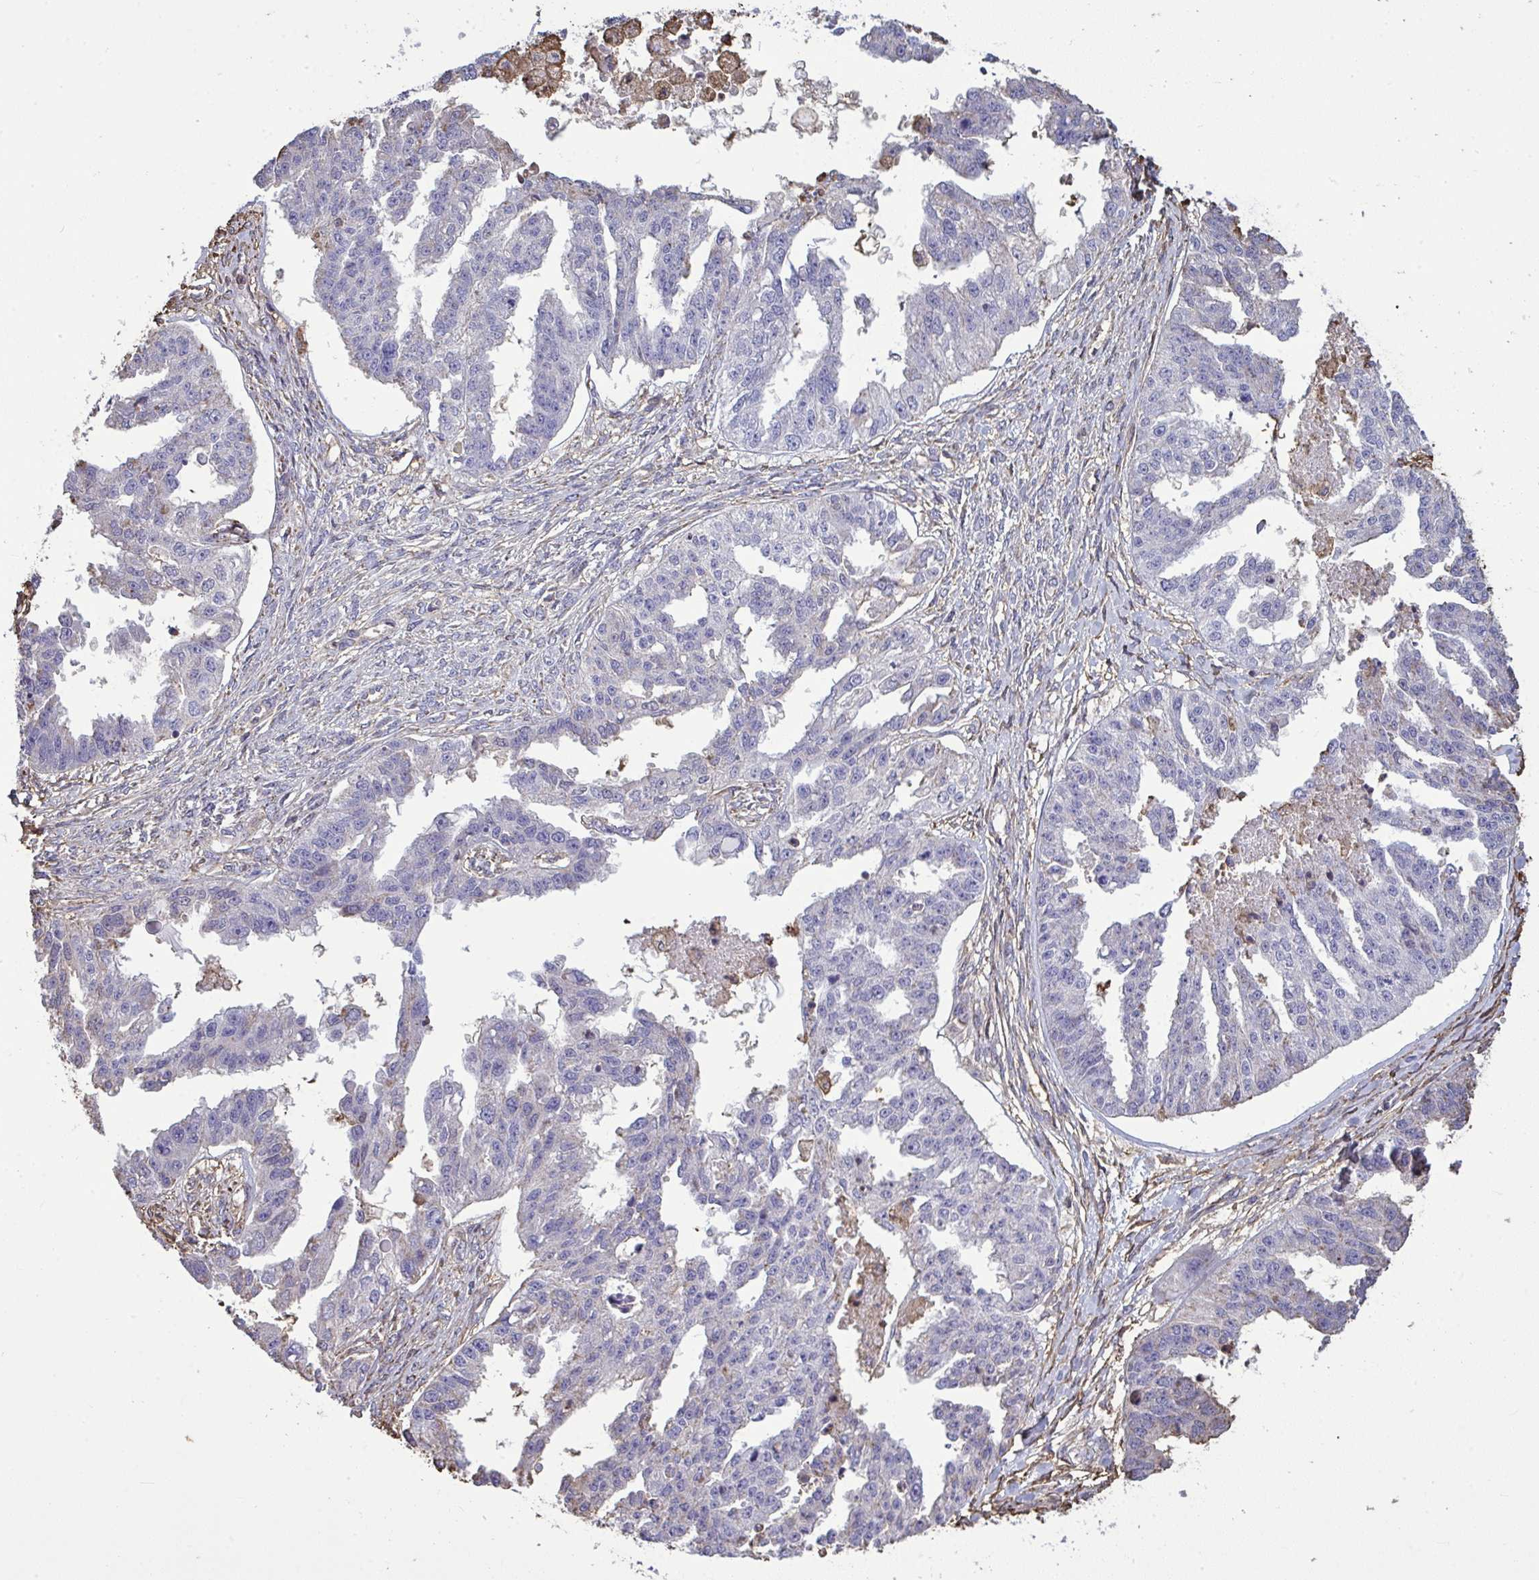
{"staining": {"intensity": "negative", "quantity": "none", "location": "none"}, "tissue": "ovarian cancer", "cell_type": "Tumor cells", "image_type": "cancer", "snomed": [{"axis": "morphology", "description": "Cystadenocarcinoma, serous, NOS"}, {"axis": "topography", "description": "Ovary"}], "caption": "Tumor cells are negative for brown protein staining in serous cystadenocarcinoma (ovarian).", "gene": "ANXA5", "patient": {"sex": "female", "age": 58}}